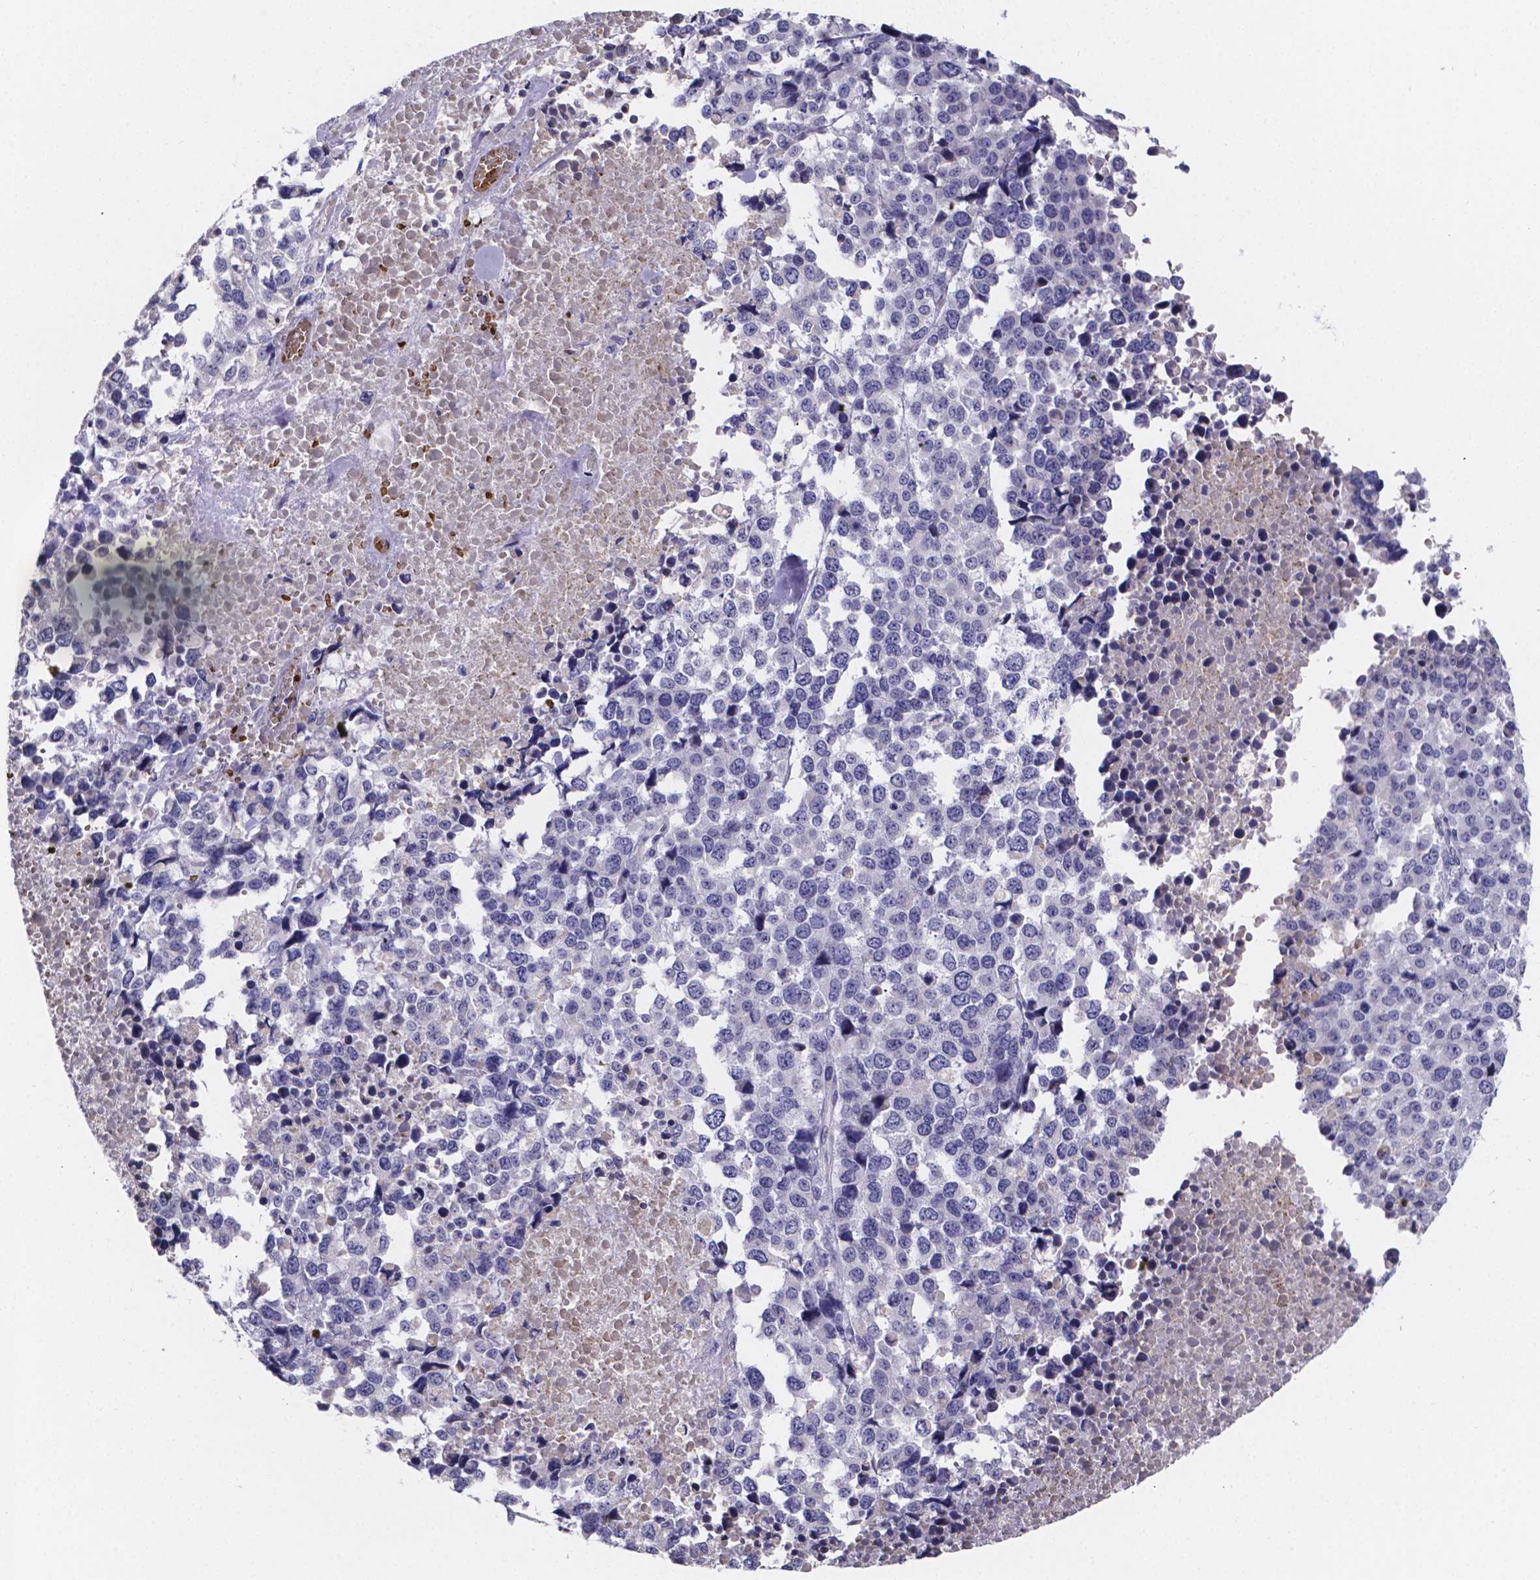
{"staining": {"intensity": "negative", "quantity": "none", "location": "none"}, "tissue": "melanoma", "cell_type": "Tumor cells", "image_type": "cancer", "snomed": [{"axis": "morphology", "description": "Malignant melanoma, Metastatic site"}, {"axis": "topography", "description": "Skin"}], "caption": "An immunohistochemistry photomicrograph of malignant melanoma (metastatic site) is shown. There is no staining in tumor cells of malignant melanoma (metastatic site).", "gene": "GABRA3", "patient": {"sex": "male", "age": 84}}